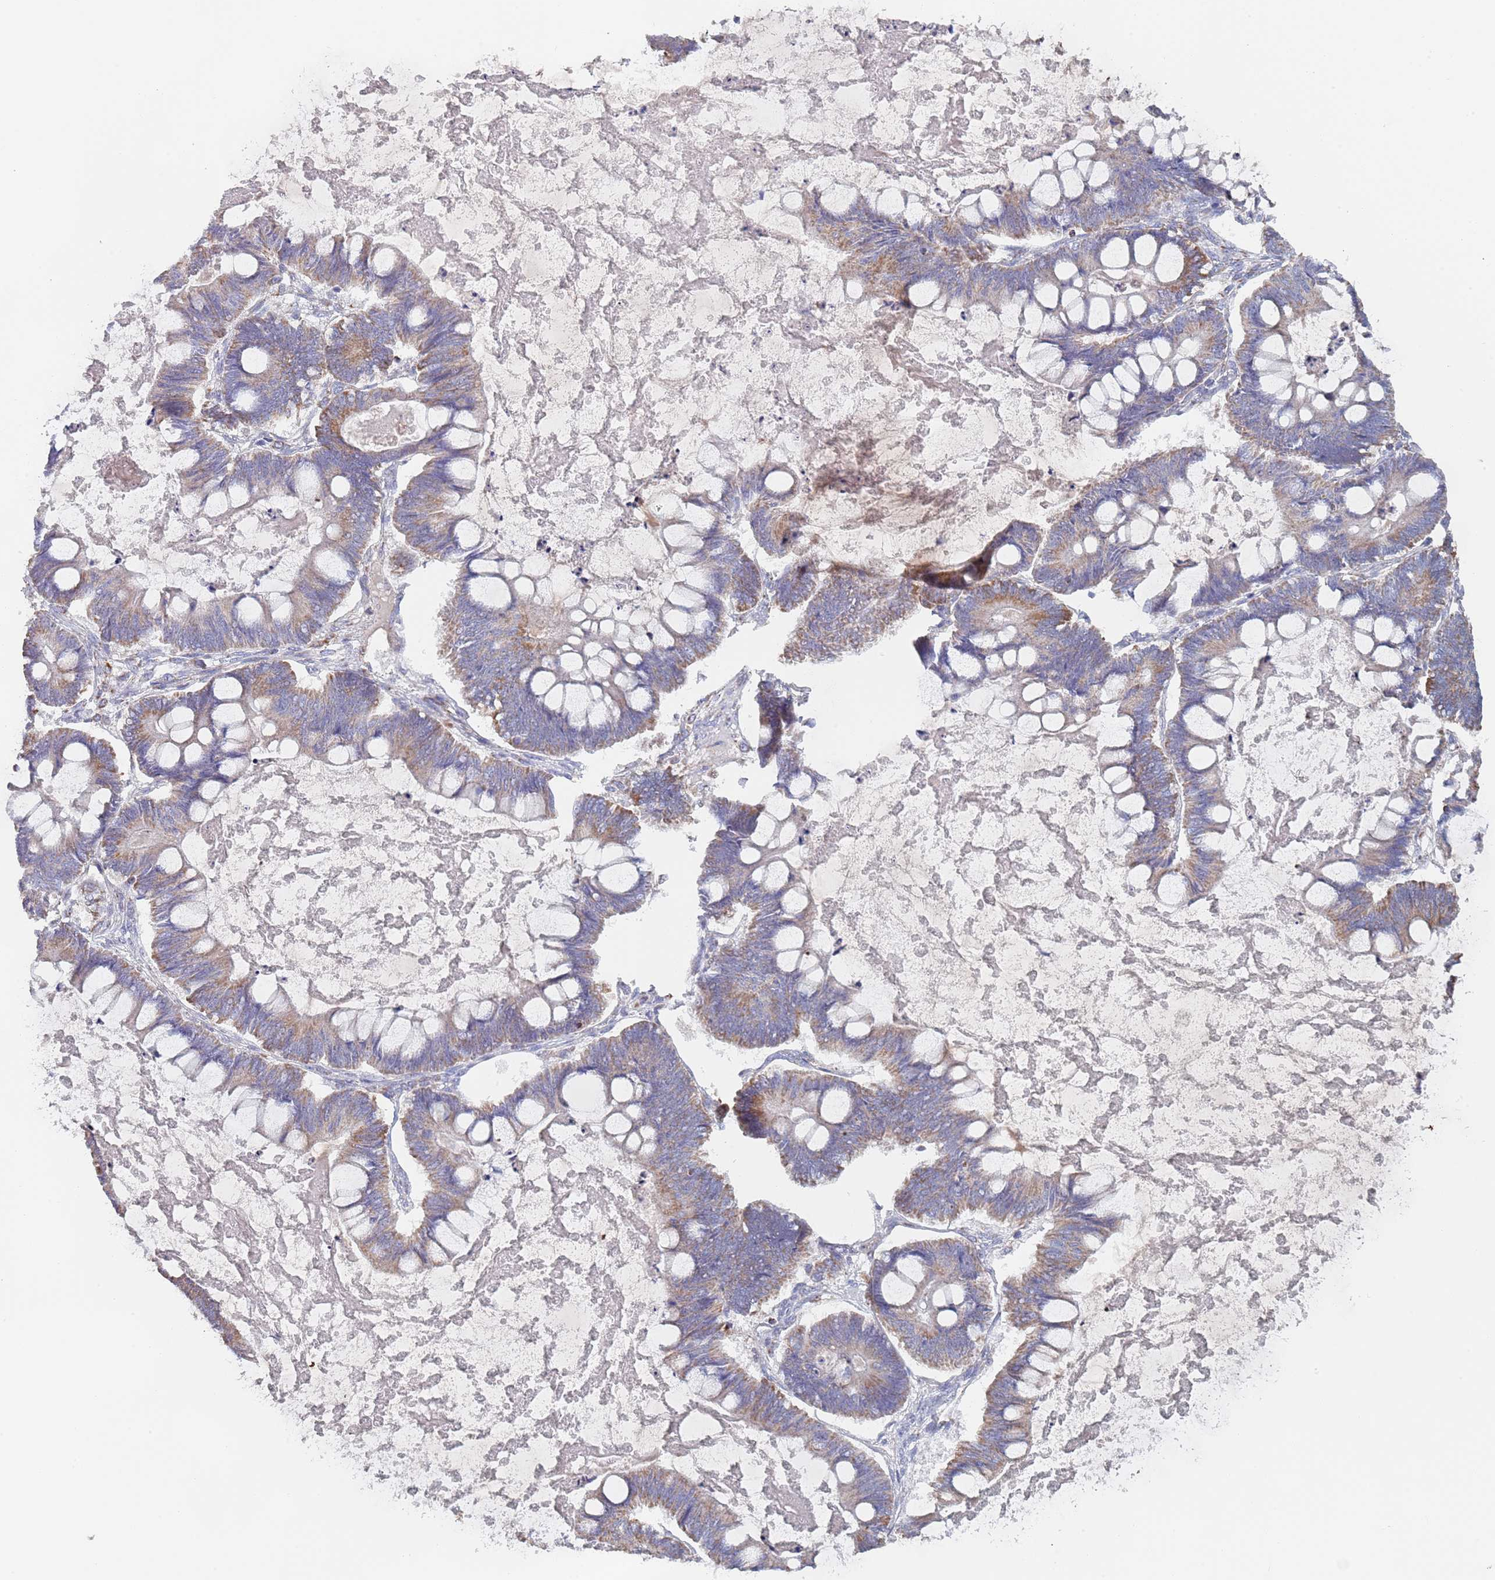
{"staining": {"intensity": "moderate", "quantity": ">75%", "location": "cytoplasmic/membranous"}, "tissue": "ovarian cancer", "cell_type": "Tumor cells", "image_type": "cancer", "snomed": [{"axis": "morphology", "description": "Cystadenocarcinoma, mucinous, NOS"}, {"axis": "topography", "description": "Ovary"}], "caption": "This is an image of IHC staining of mucinous cystadenocarcinoma (ovarian), which shows moderate staining in the cytoplasmic/membranous of tumor cells.", "gene": "PGP", "patient": {"sex": "female", "age": 61}}